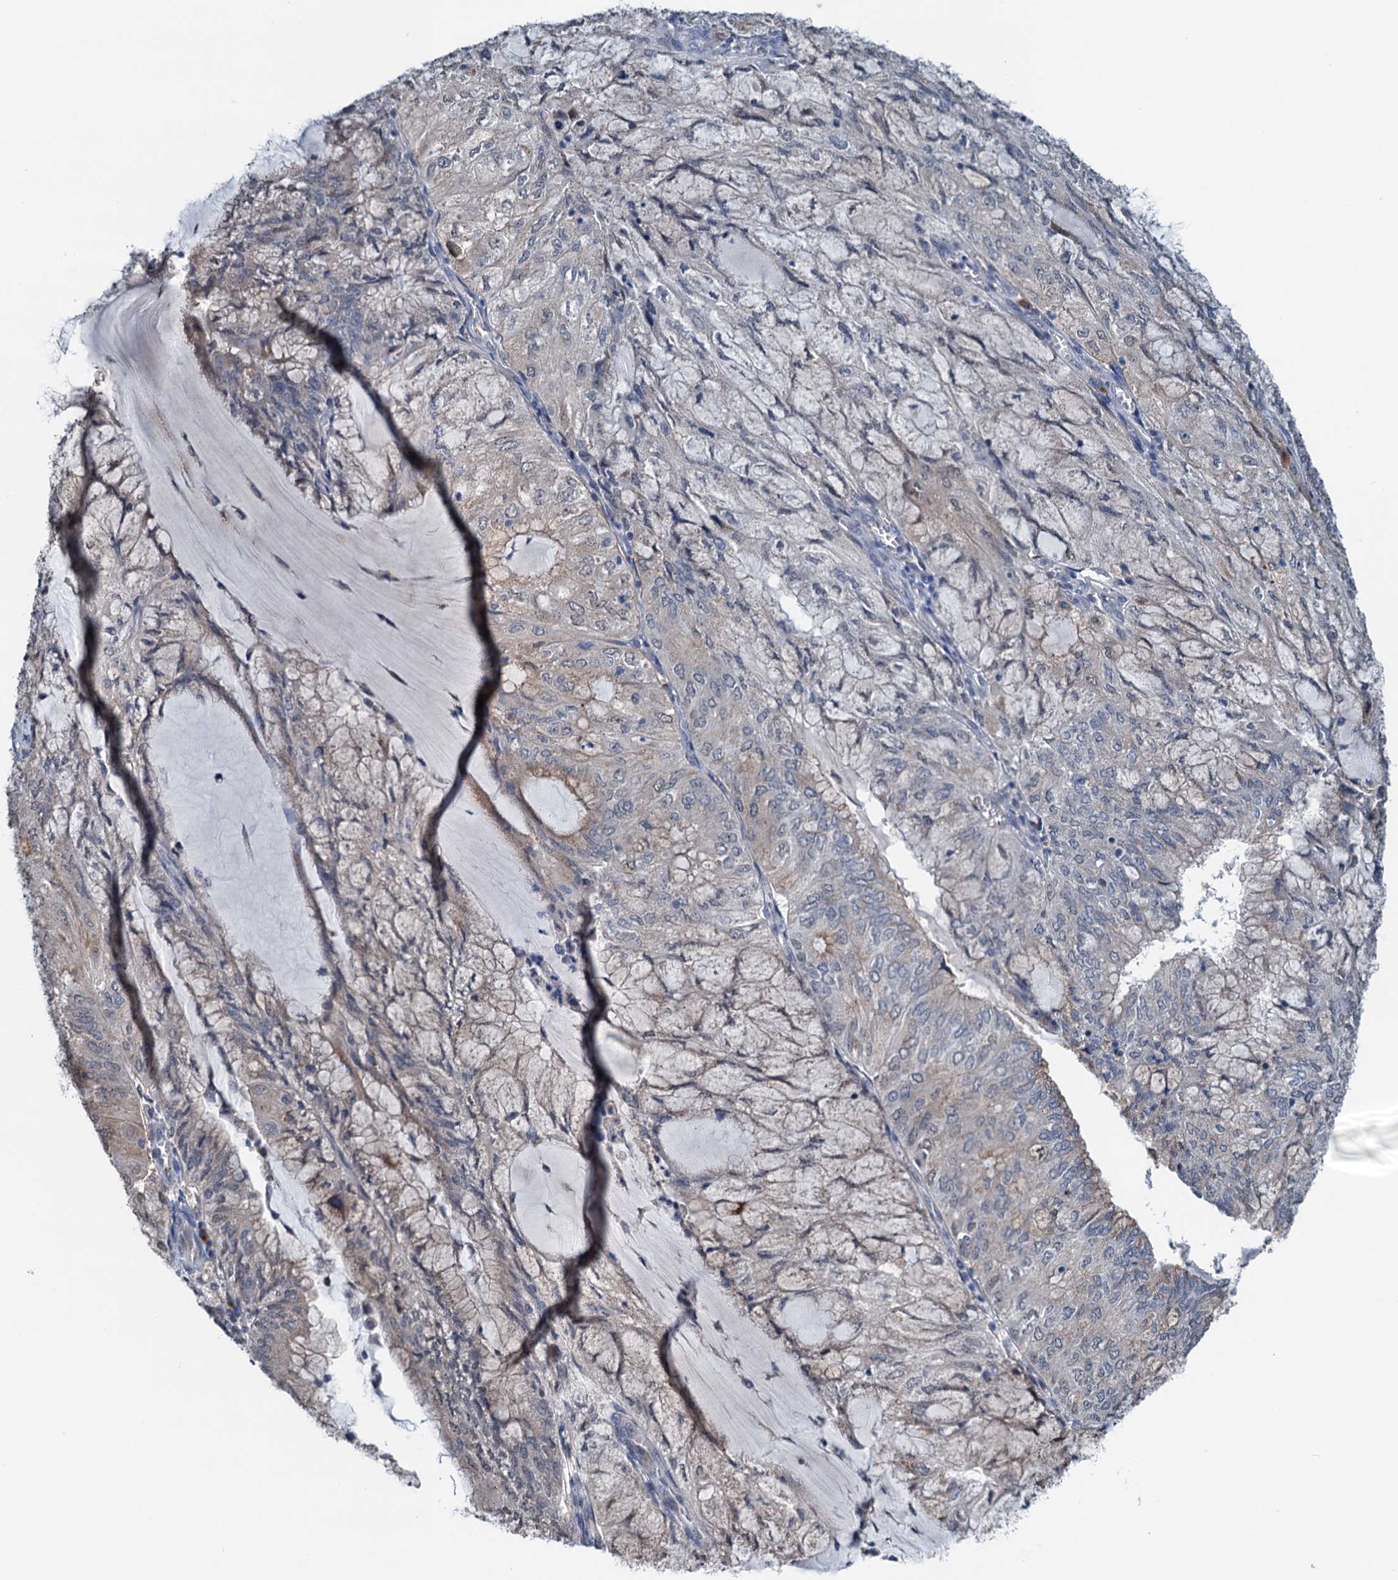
{"staining": {"intensity": "moderate", "quantity": "25%-75%", "location": "cytoplasmic/membranous"}, "tissue": "endometrial cancer", "cell_type": "Tumor cells", "image_type": "cancer", "snomed": [{"axis": "morphology", "description": "Adenocarcinoma, NOS"}, {"axis": "topography", "description": "Endometrium"}], "caption": "Protein staining of endometrial cancer (adenocarcinoma) tissue shows moderate cytoplasmic/membranous expression in approximately 25%-75% of tumor cells.", "gene": "SHLD1", "patient": {"sex": "female", "age": 81}}